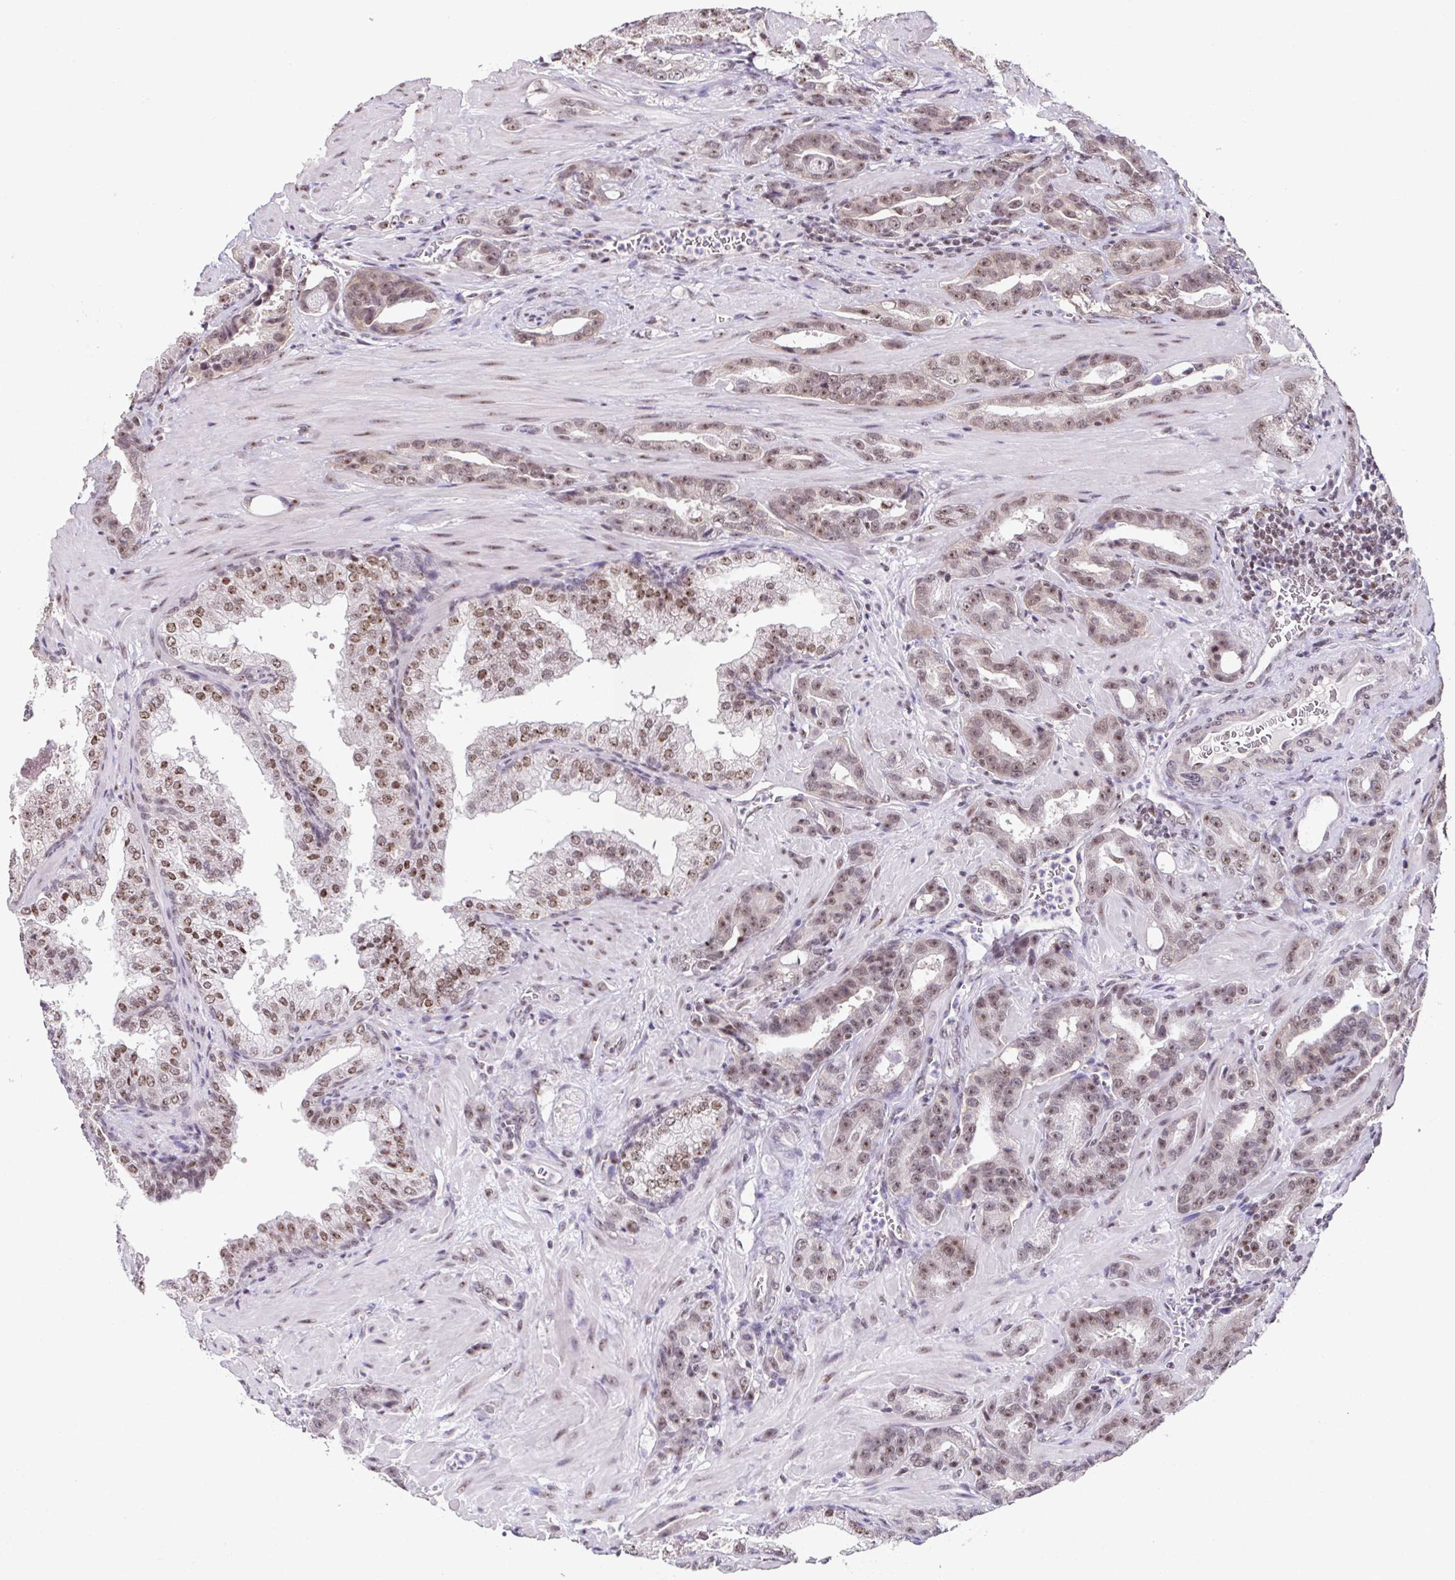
{"staining": {"intensity": "weak", "quantity": ">75%", "location": "nuclear"}, "tissue": "prostate cancer", "cell_type": "Tumor cells", "image_type": "cancer", "snomed": [{"axis": "morphology", "description": "Adenocarcinoma, High grade"}, {"axis": "topography", "description": "Prostate"}], "caption": "Protein expression analysis of prostate cancer (adenocarcinoma (high-grade)) exhibits weak nuclear expression in approximately >75% of tumor cells. (brown staining indicates protein expression, while blue staining denotes nuclei).", "gene": "ZNF800", "patient": {"sex": "male", "age": 65}}